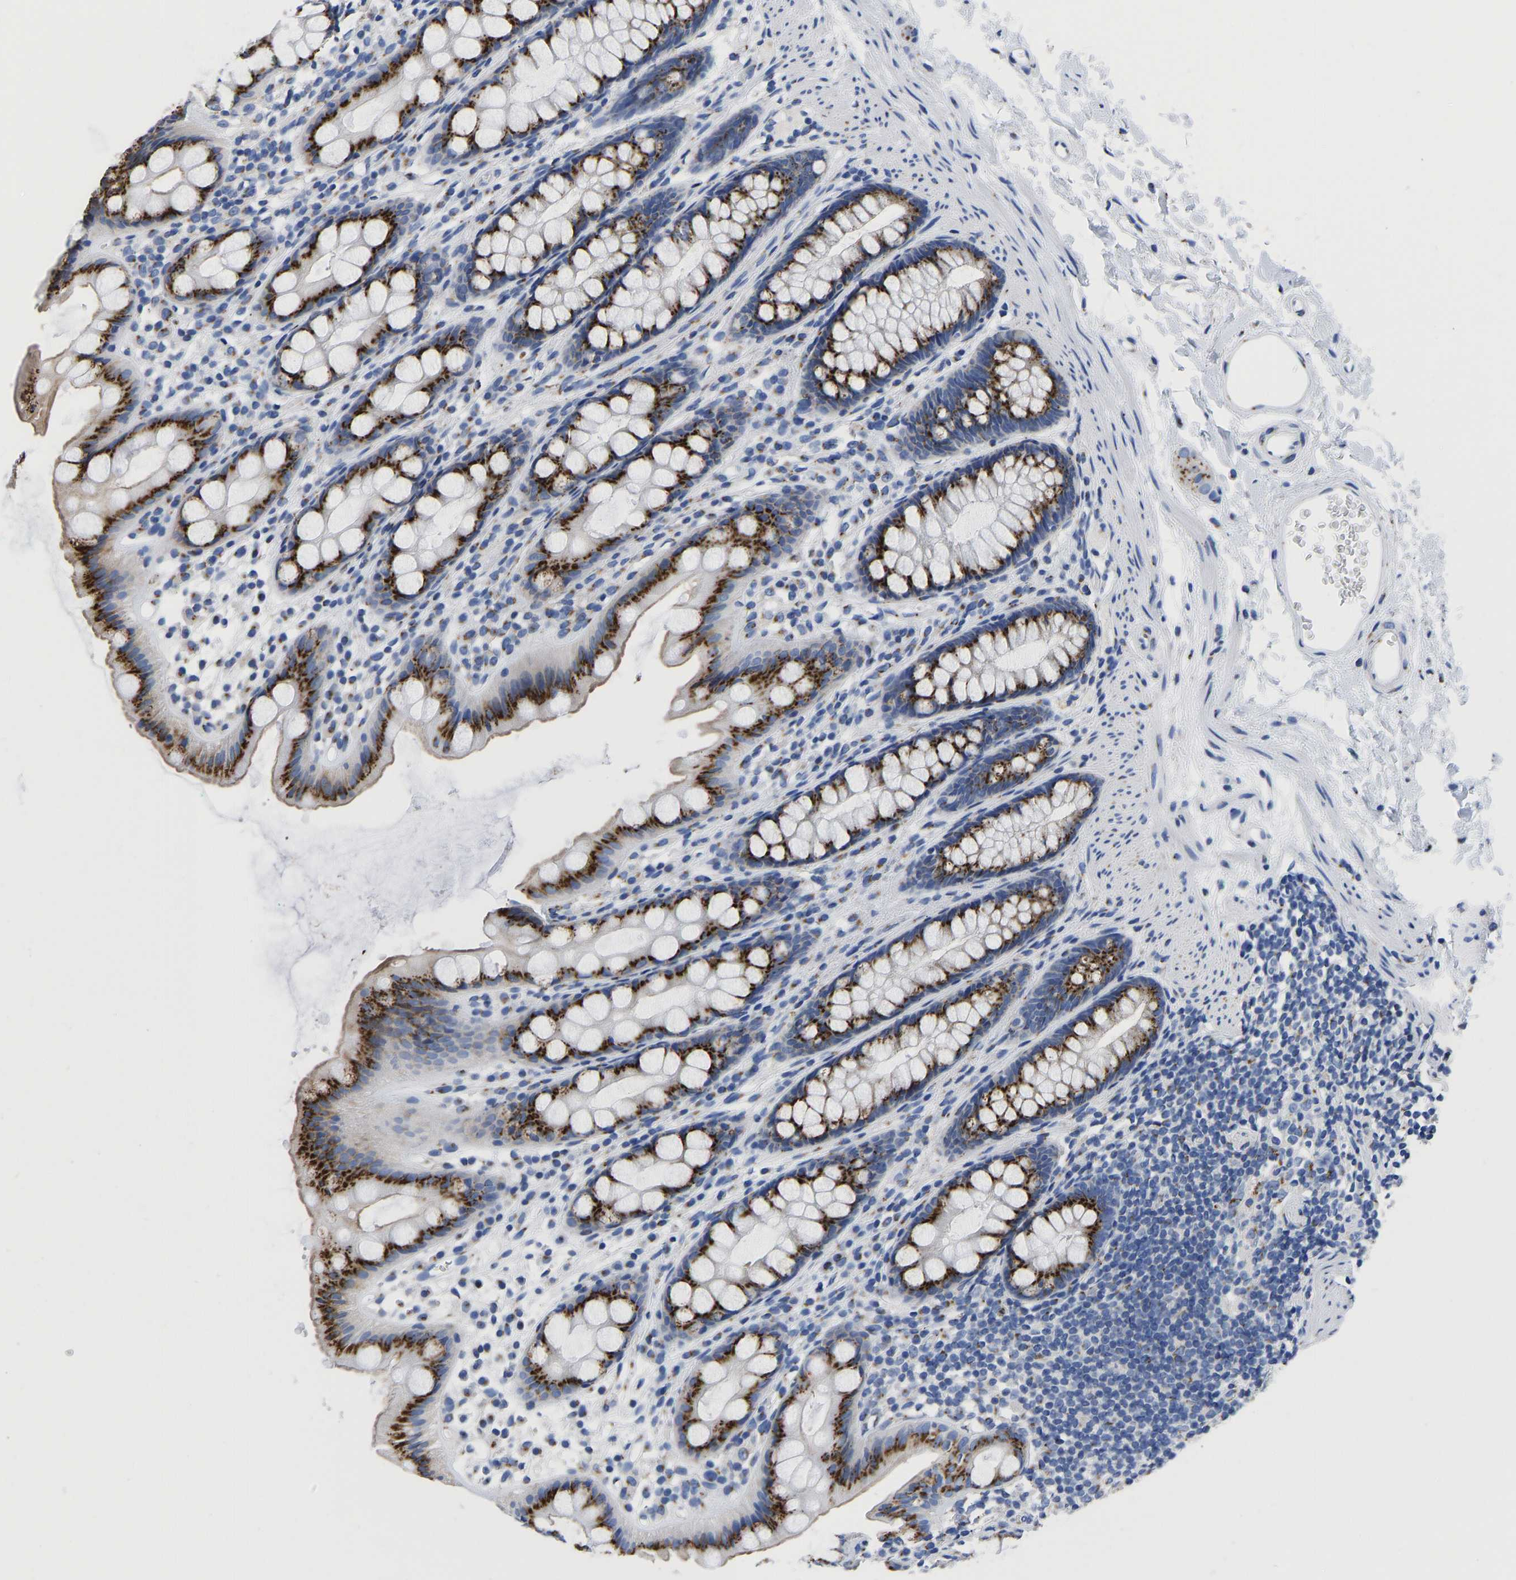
{"staining": {"intensity": "strong", "quantity": ">75%", "location": "cytoplasmic/membranous"}, "tissue": "rectum", "cell_type": "Glandular cells", "image_type": "normal", "snomed": [{"axis": "morphology", "description": "Normal tissue, NOS"}, {"axis": "topography", "description": "Rectum"}], "caption": "IHC photomicrograph of unremarkable human rectum stained for a protein (brown), which exhibits high levels of strong cytoplasmic/membranous expression in about >75% of glandular cells.", "gene": "TMEM87A", "patient": {"sex": "female", "age": 65}}